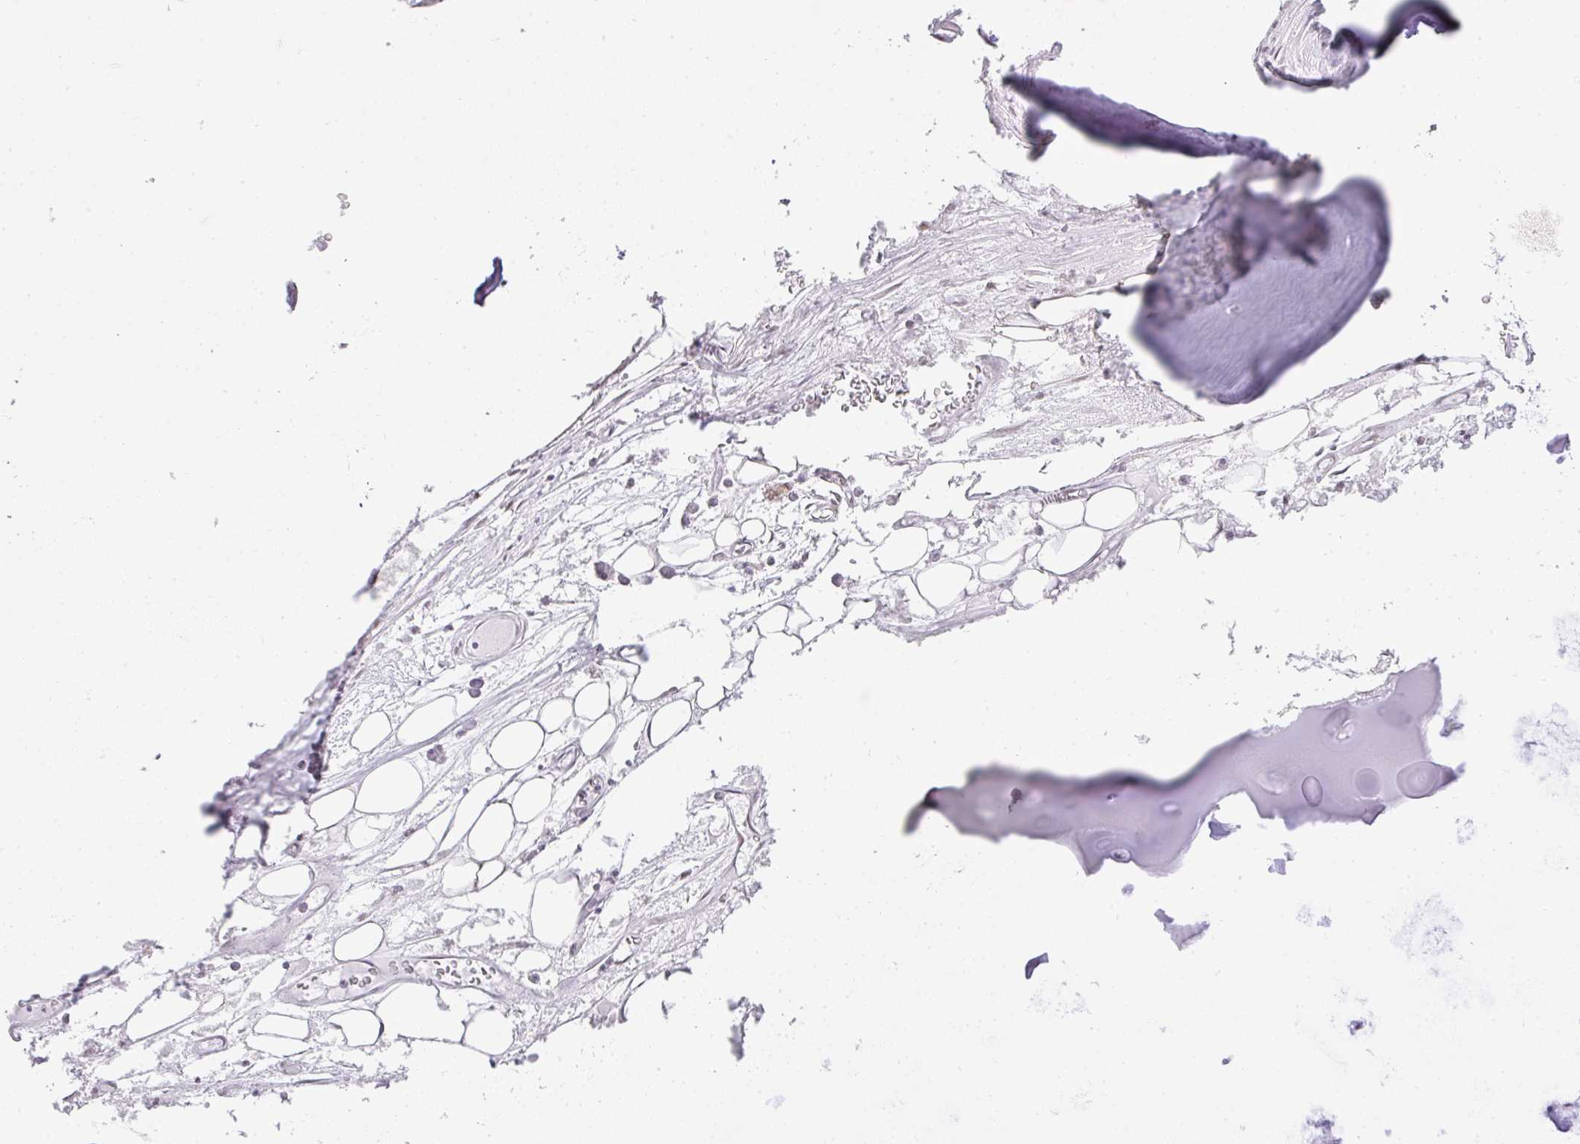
{"staining": {"intensity": "negative", "quantity": "none", "location": "none"}, "tissue": "adipose tissue", "cell_type": "Adipocytes", "image_type": "normal", "snomed": [{"axis": "morphology", "description": "Normal tissue, NOS"}, {"axis": "topography", "description": "Cartilage tissue"}], "caption": "Adipose tissue stained for a protein using IHC demonstrates no positivity adipocytes.", "gene": "PLK1", "patient": {"sex": "male", "age": 57}}